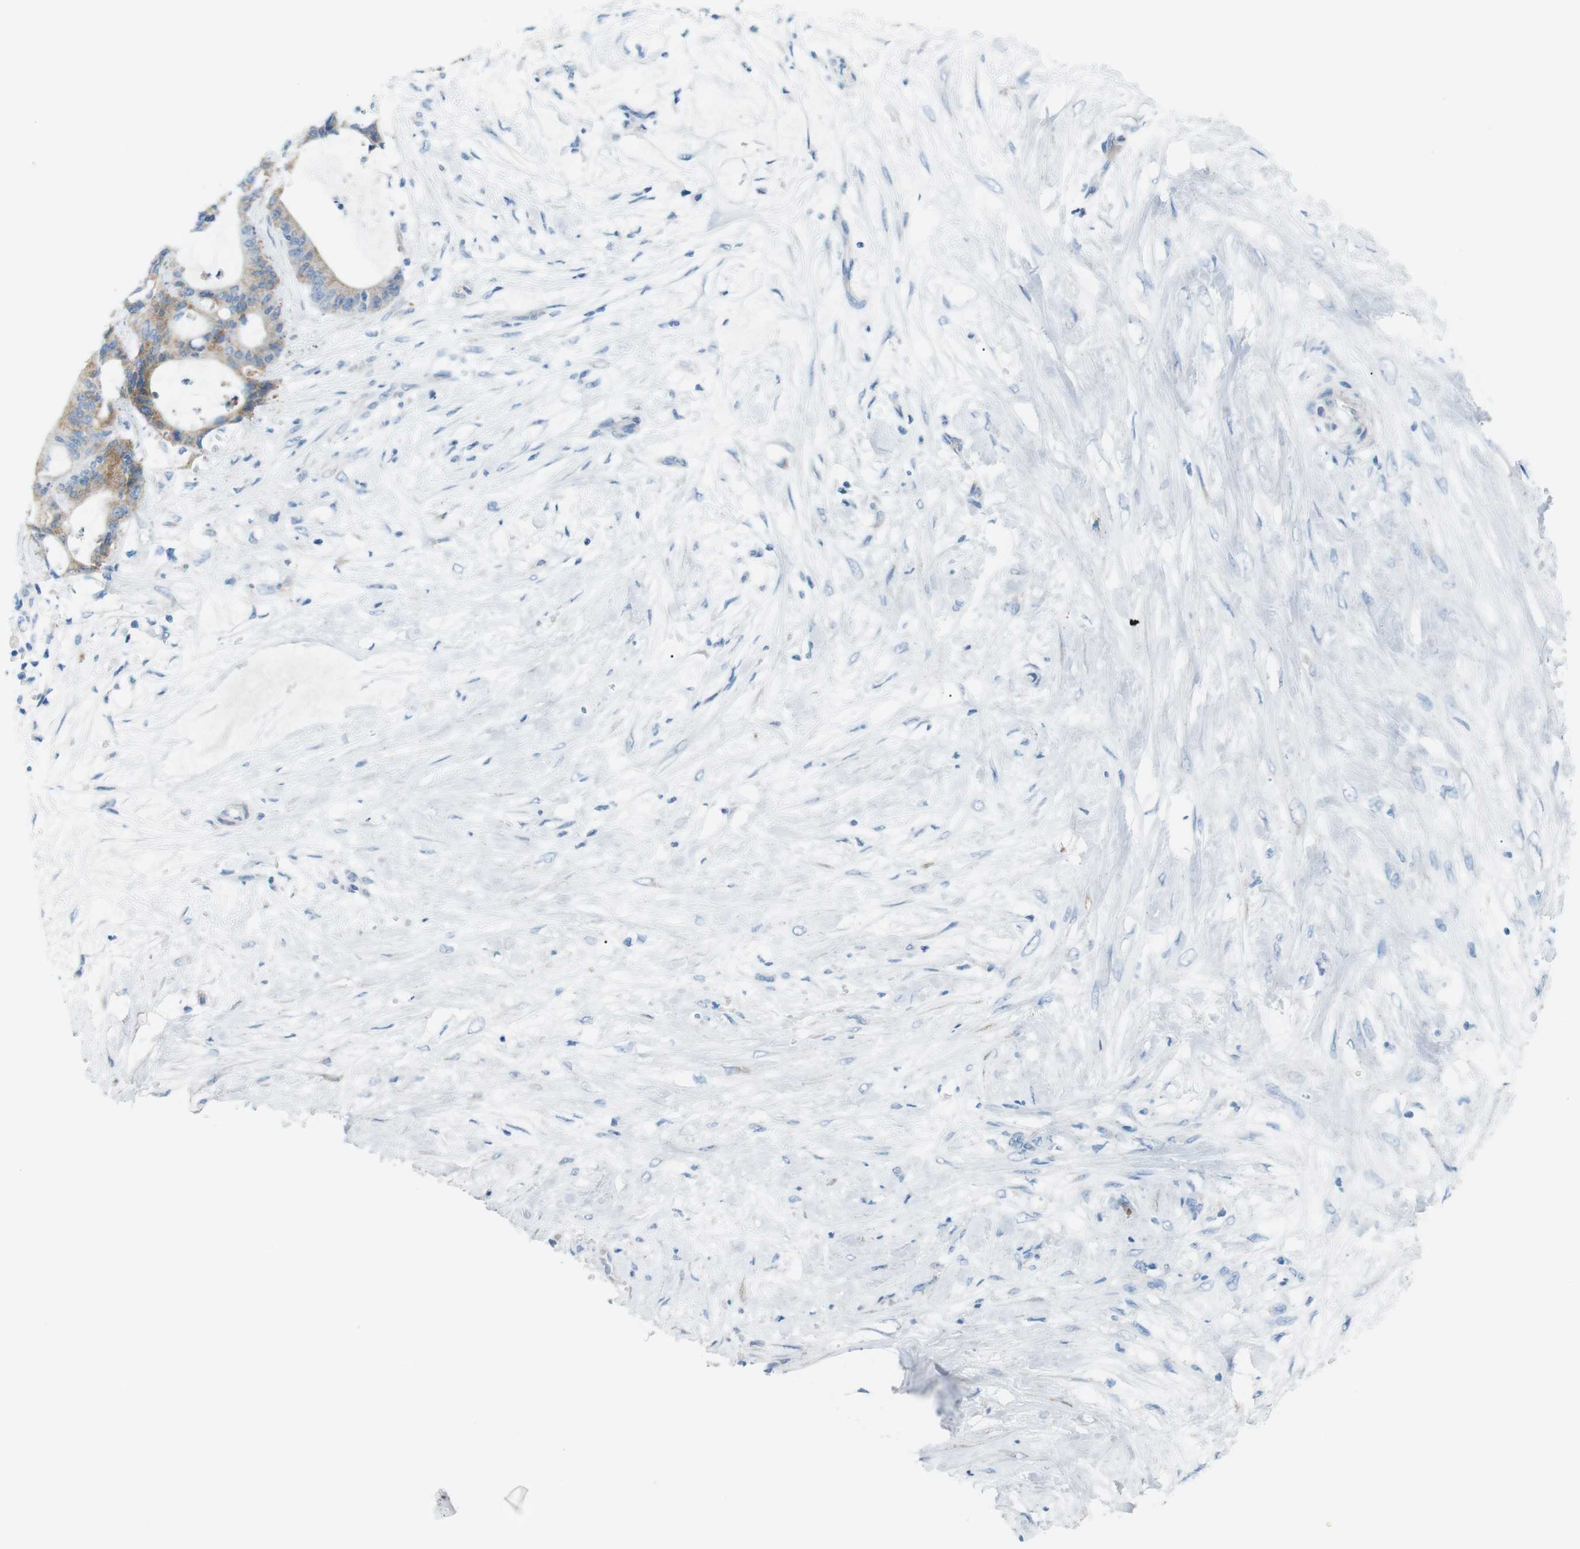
{"staining": {"intensity": "weak", "quantity": ">75%", "location": "cytoplasmic/membranous"}, "tissue": "liver cancer", "cell_type": "Tumor cells", "image_type": "cancer", "snomed": [{"axis": "morphology", "description": "Cholangiocarcinoma"}, {"axis": "topography", "description": "Liver"}], "caption": "Immunohistochemistry (IHC) staining of cholangiocarcinoma (liver), which reveals low levels of weak cytoplasmic/membranous staining in about >75% of tumor cells indicating weak cytoplasmic/membranous protein positivity. The staining was performed using DAB (3,3'-diaminobenzidine) (brown) for protein detection and nuclei were counterstained in hematoxylin (blue).", "gene": "VAMP1", "patient": {"sex": "female", "age": 73}}